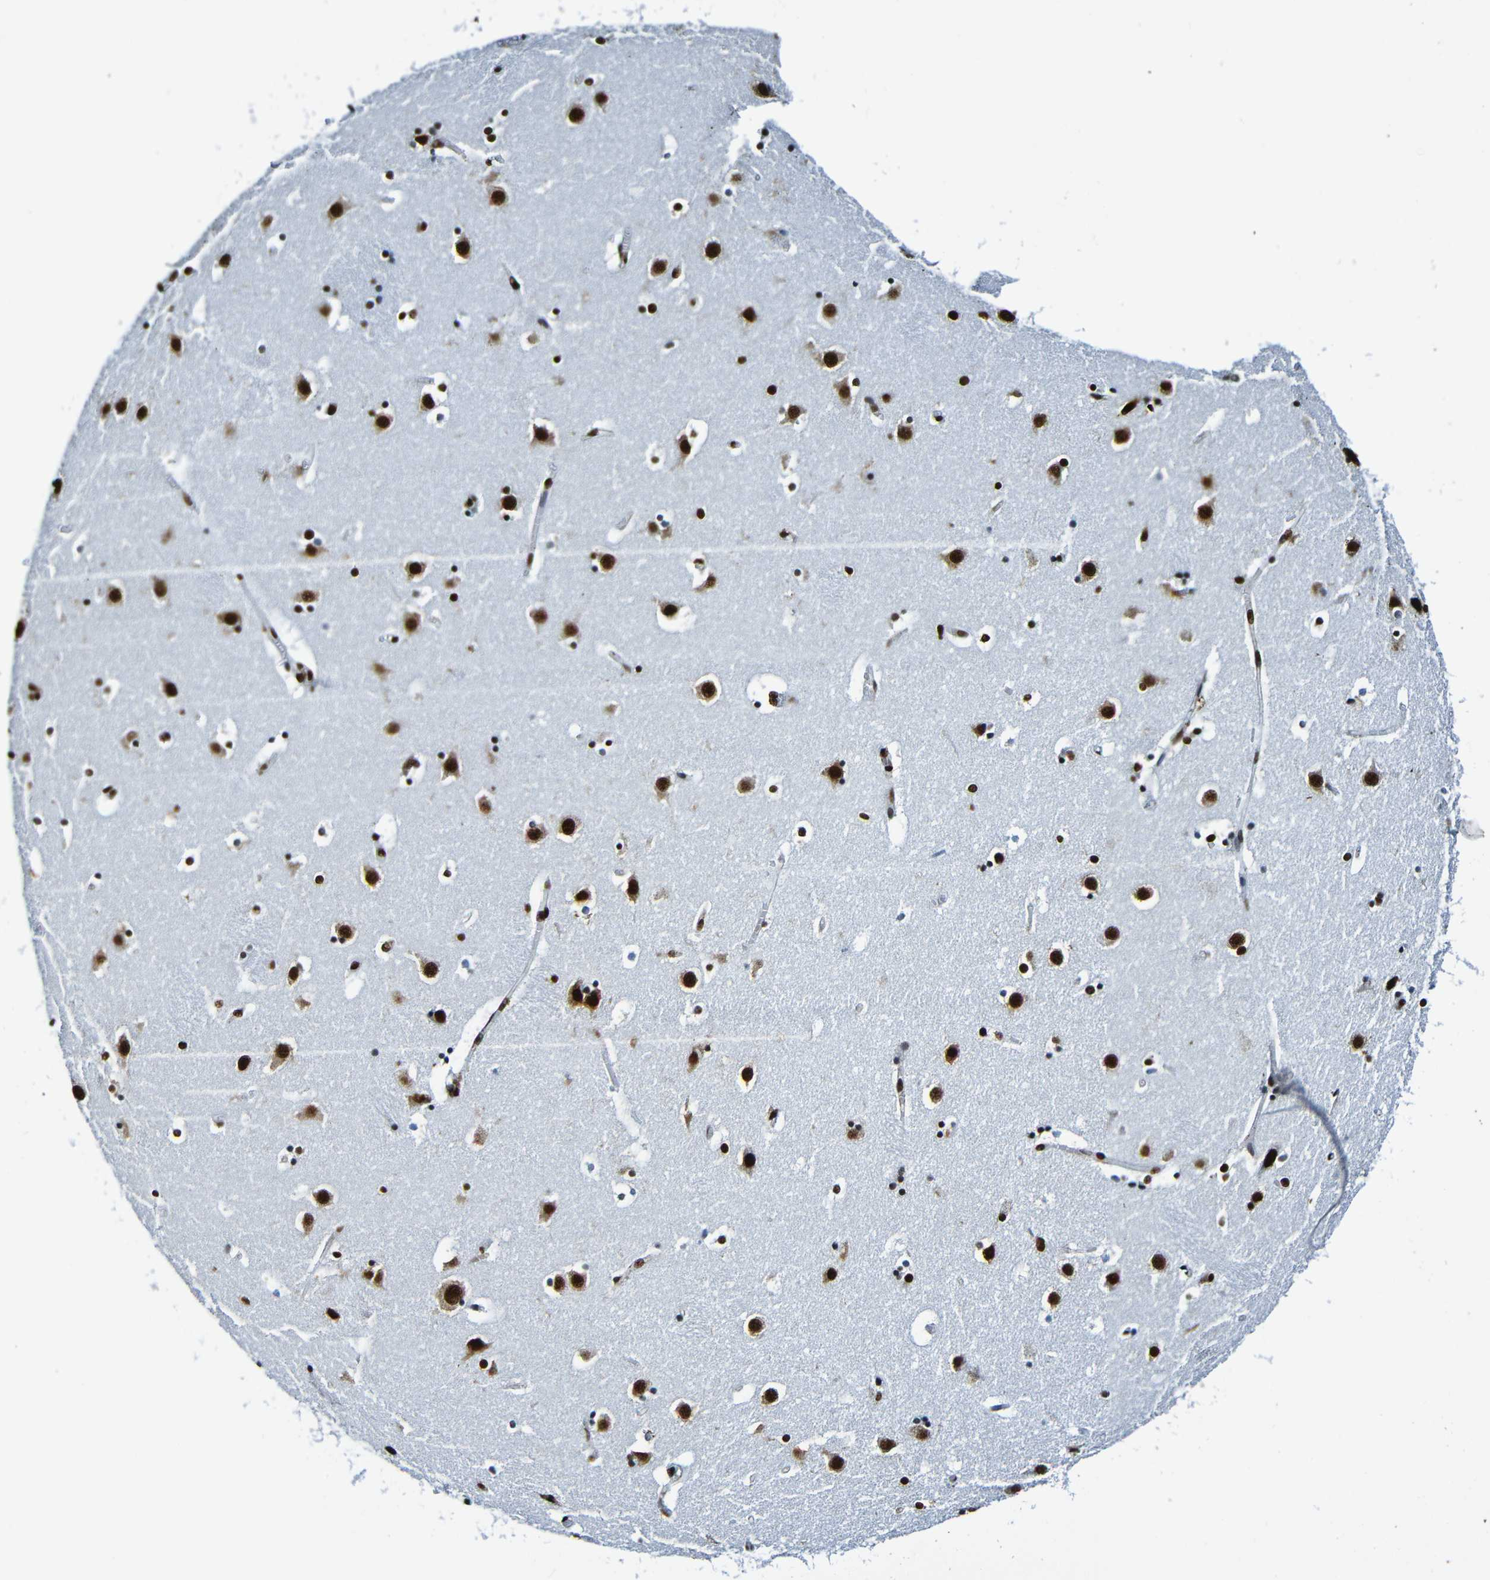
{"staining": {"intensity": "strong", "quantity": ">75%", "location": "nuclear"}, "tissue": "caudate", "cell_type": "Glial cells", "image_type": "normal", "snomed": [{"axis": "morphology", "description": "Normal tissue, NOS"}, {"axis": "topography", "description": "Lateral ventricle wall"}], "caption": "Brown immunohistochemical staining in normal human caudate reveals strong nuclear expression in about >75% of glial cells. (IHC, brightfield microscopy, high magnification).", "gene": "SRSF3", "patient": {"sex": "male", "age": 45}}